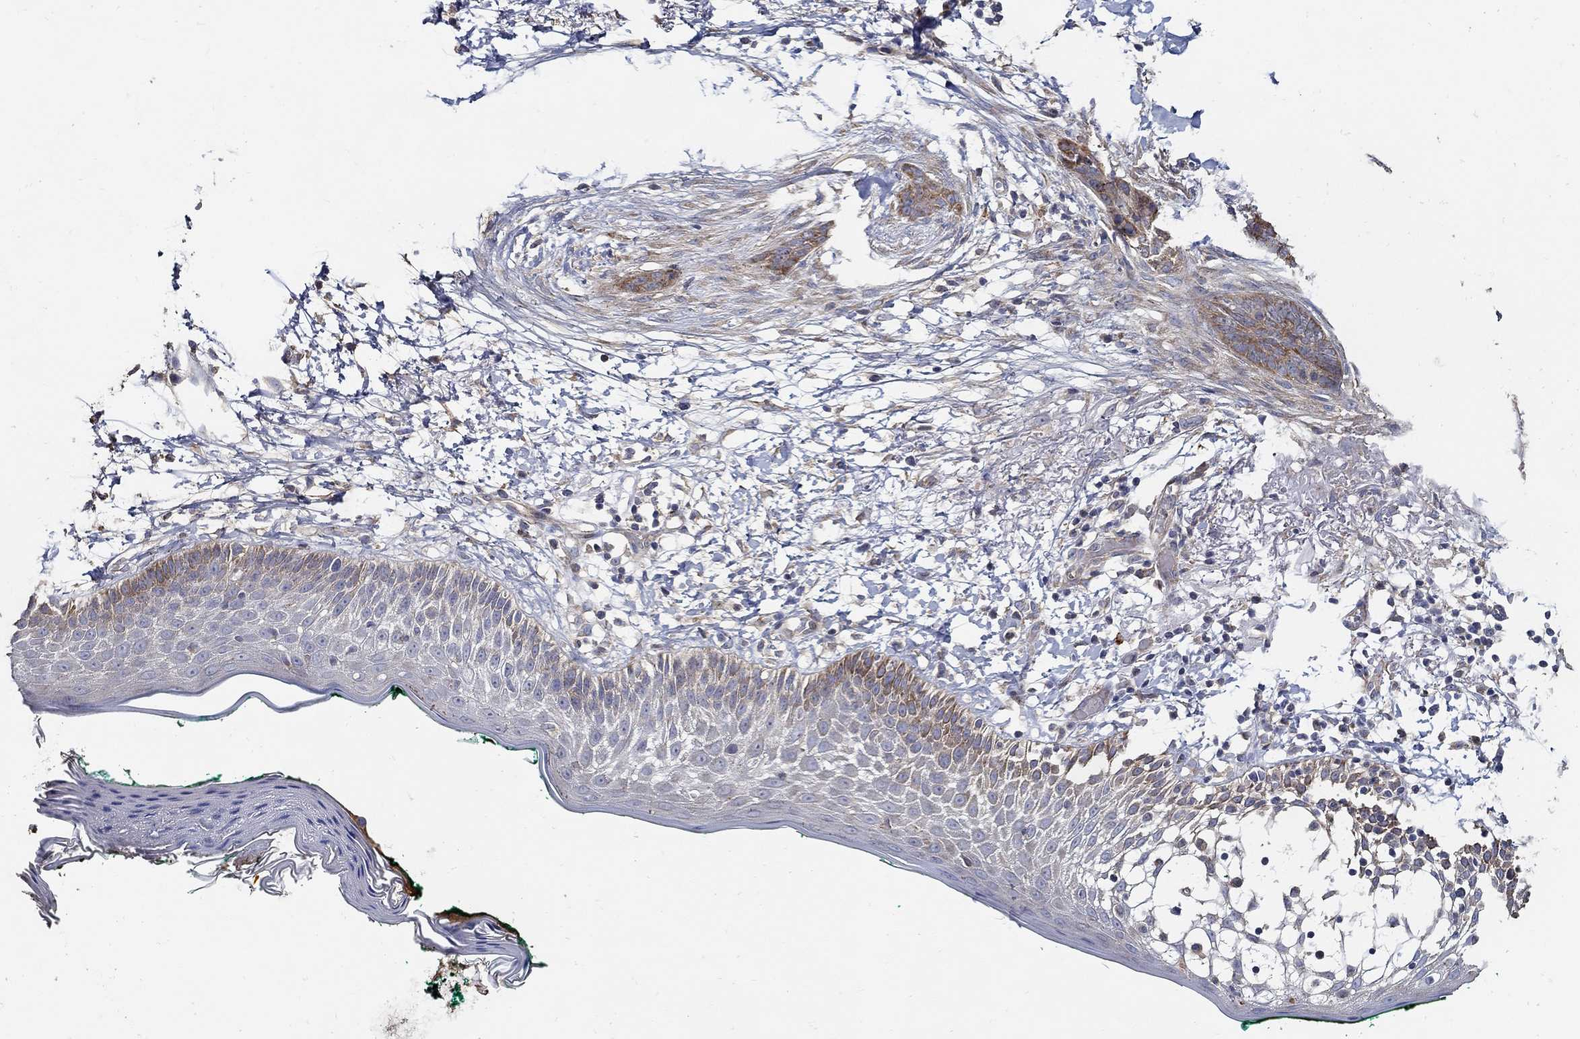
{"staining": {"intensity": "moderate", "quantity": "<25%", "location": "cytoplasmic/membranous"}, "tissue": "skin cancer", "cell_type": "Tumor cells", "image_type": "cancer", "snomed": [{"axis": "morphology", "description": "Normal tissue, NOS"}, {"axis": "morphology", "description": "Basal cell carcinoma"}, {"axis": "topography", "description": "Skin"}], "caption": "The immunohistochemical stain highlights moderate cytoplasmic/membranous positivity in tumor cells of skin basal cell carcinoma tissue. (DAB IHC, brown staining for protein, blue staining for nuclei).", "gene": "EMILIN3", "patient": {"sex": "male", "age": 84}}